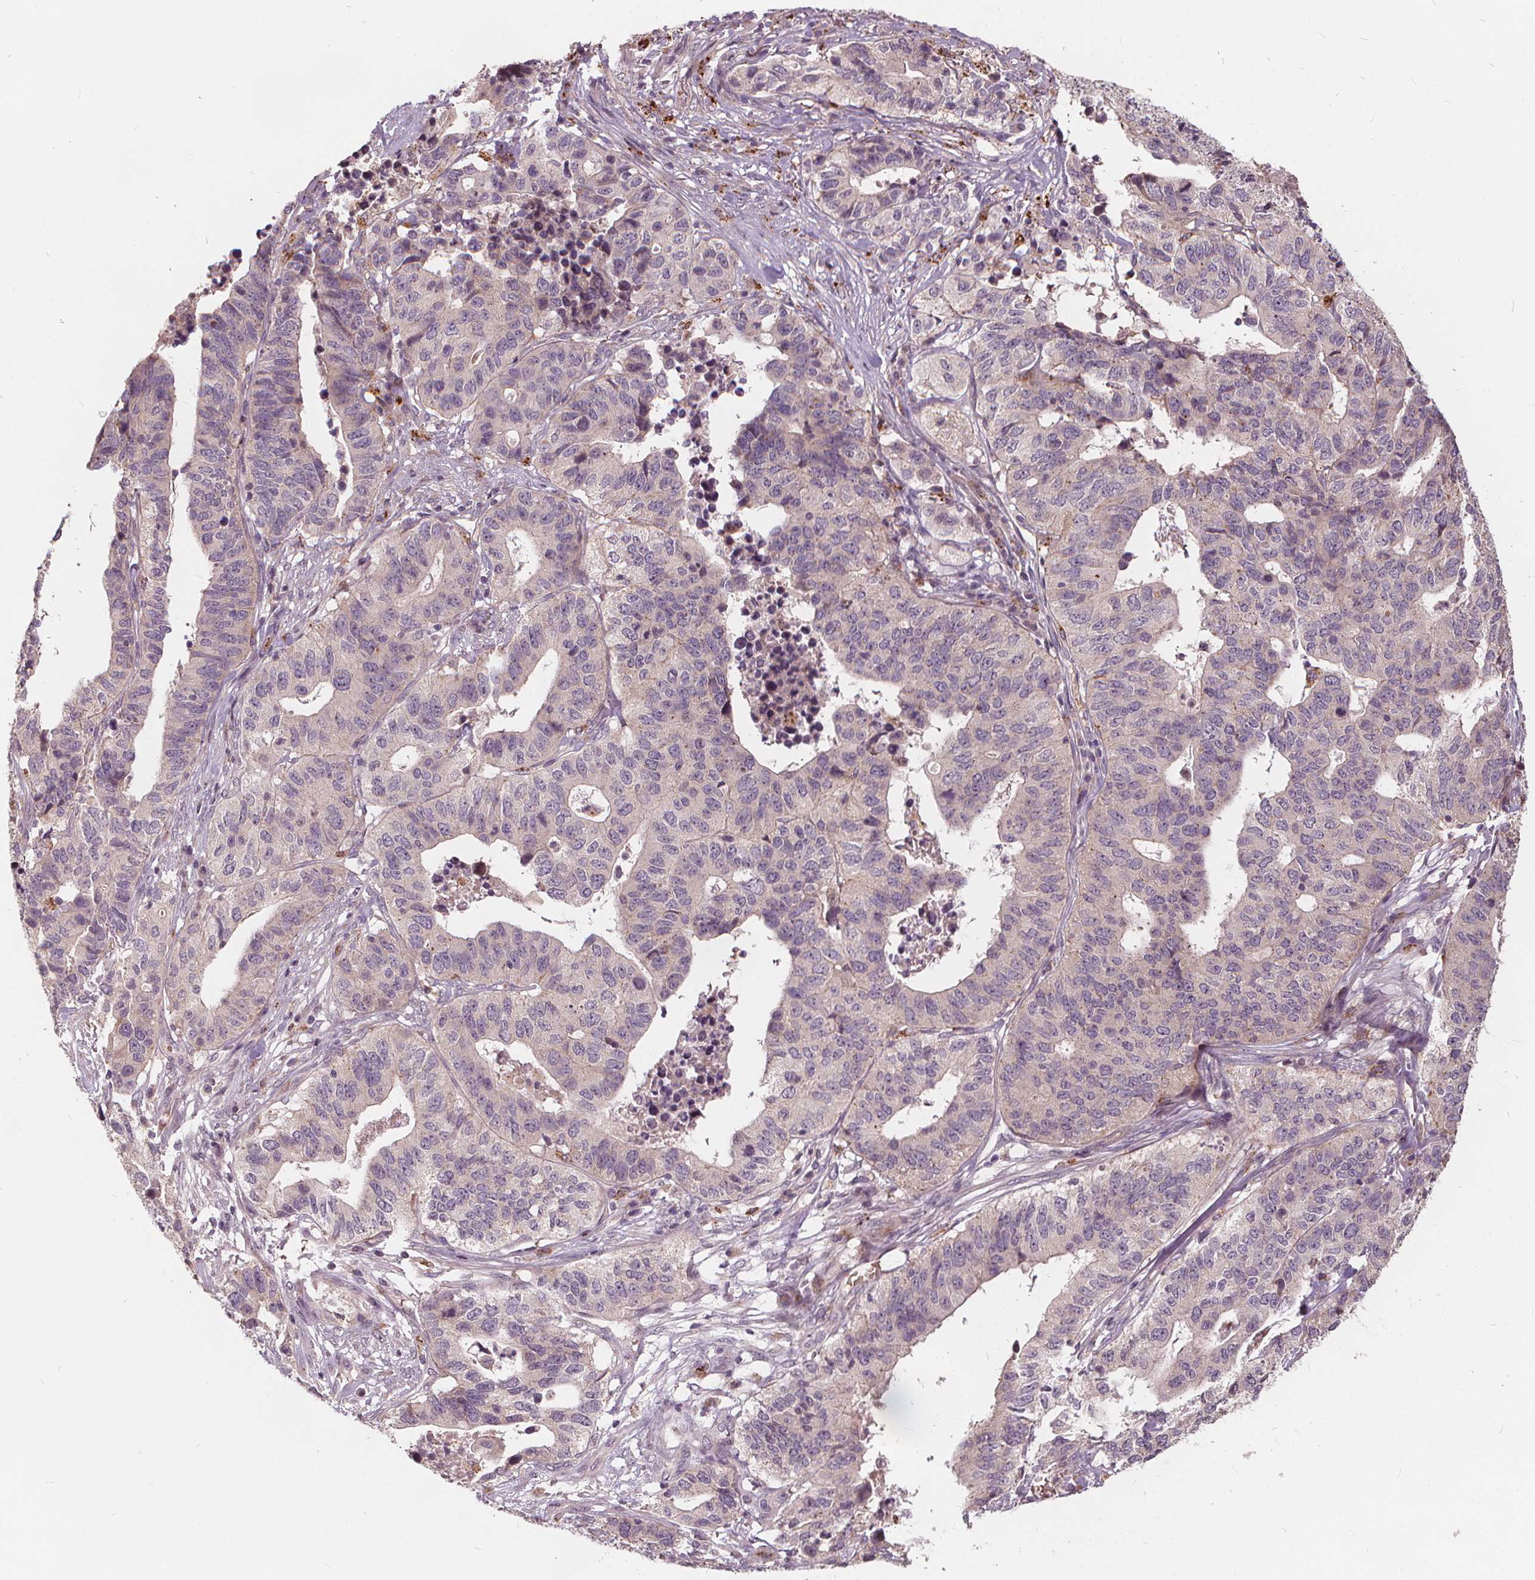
{"staining": {"intensity": "weak", "quantity": "<25%", "location": "cytoplasmic/membranous"}, "tissue": "stomach cancer", "cell_type": "Tumor cells", "image_type": "cancer", "snomed": [{"axis": "morphology", "description": "Adenocarcinoma, NOS"}, {"axis": "topography", "description": "Stomach, upper"}], "caption": "The photomicrograph shows no significant positivity in tumor cells of stomach adenocarcinoma. Nuclei are stained in blue.", "gene": "IPO13", "patient": {"sex": "female", "age": 67}}